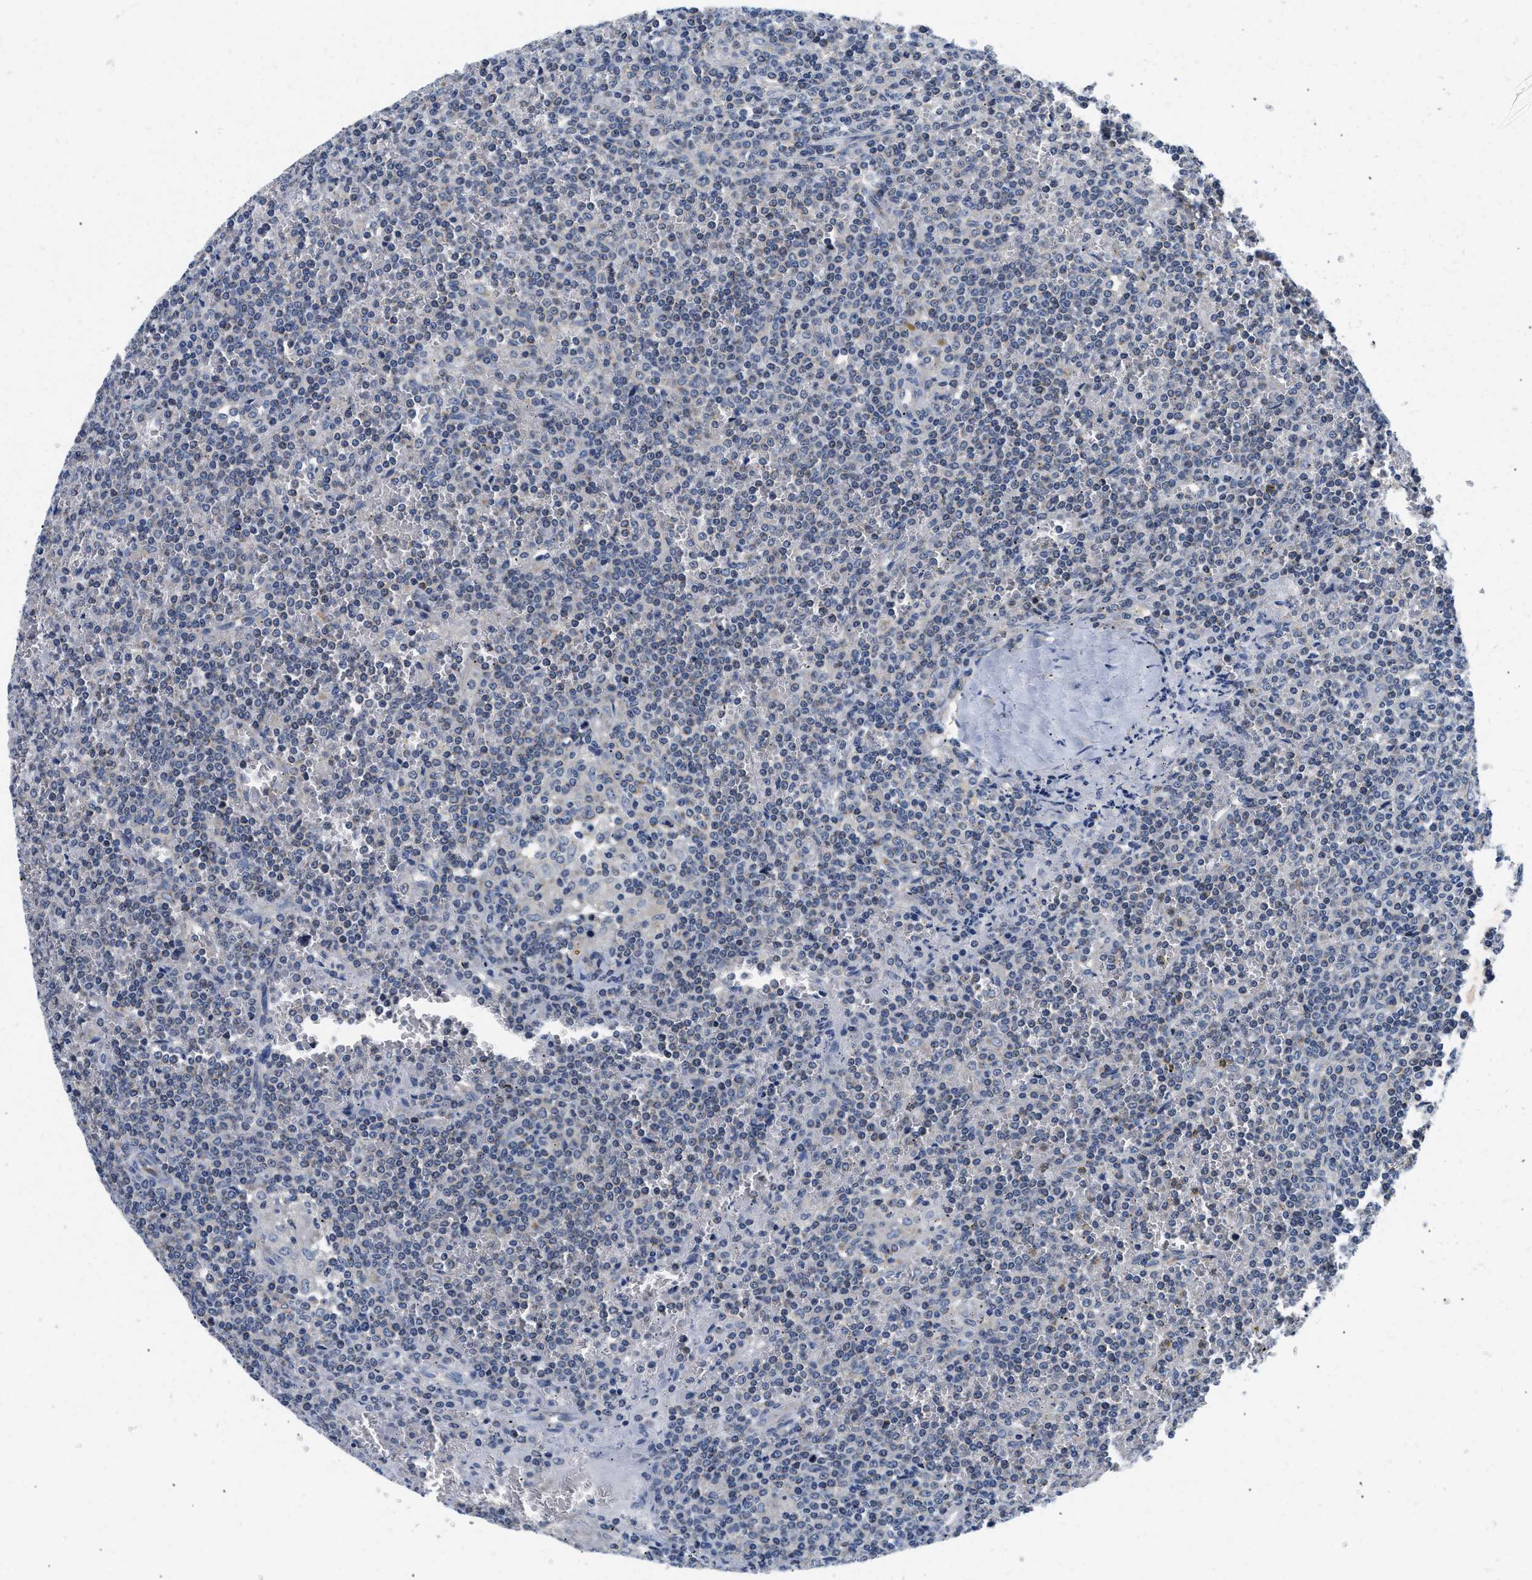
{"staining": {"intensity": "negative", "quantity": "none", "location": "none"}, "tissue": "lymphoma", "cell_type": "Tumor cells", "image_type": "cancer", "snomed": [{"axis": "morphology", "description": "Malignant lymphoma, non-Hodgkin's type, Low grade"}, {"axis": "topography", "description": "Spleen"}], "caption": "There is no significant positivity in tumor cells of lymphoma.", "gene": "PDP1", "patient": {"sex": "female", "age": 19}}